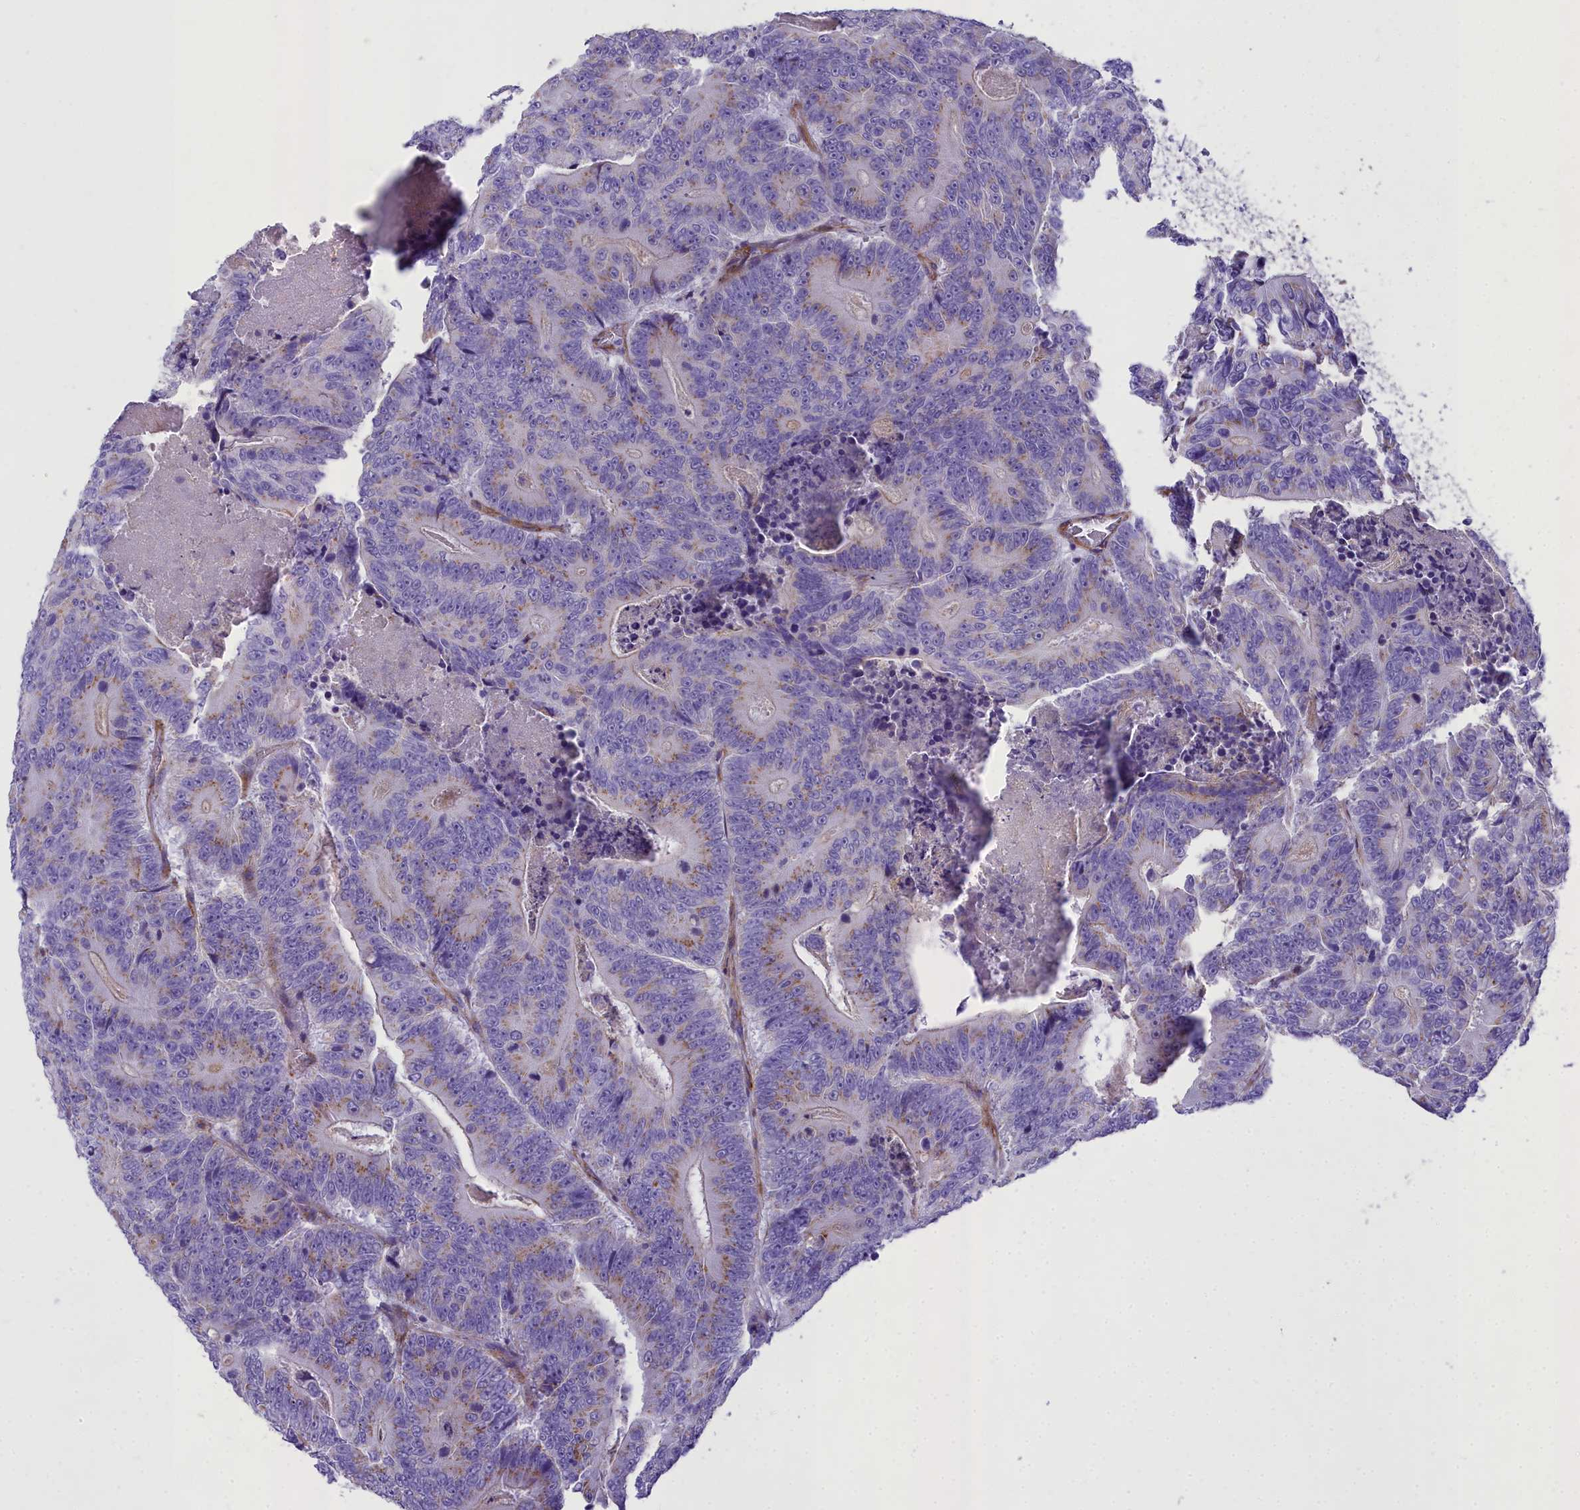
{"staining": {"intensity": "weak", "quantity": "25%-75%", "location": "cytoplasmic/membranous"}, "tissue": "colorectal cancer", "cell_type": "Tumor cells", "image_type": "cancer", "snomed": [{"axis": "morphology", "description": "Adenocarcinoma, NOS"}, {"axis": "topography", "description": "Colon"}], "caption": "A micrograph of colorectal cancer (adenocarcinoma) stained for a protein demonstrates weak cytoplasmic/membranous brown staining in tumor cells. (DAB (3,3'-diaminobenzidine) IHC, brown staining for protein, blue staining for nuclei).", "gene": "GFRA1", "patient": {"sex": "male", "age": 83}}